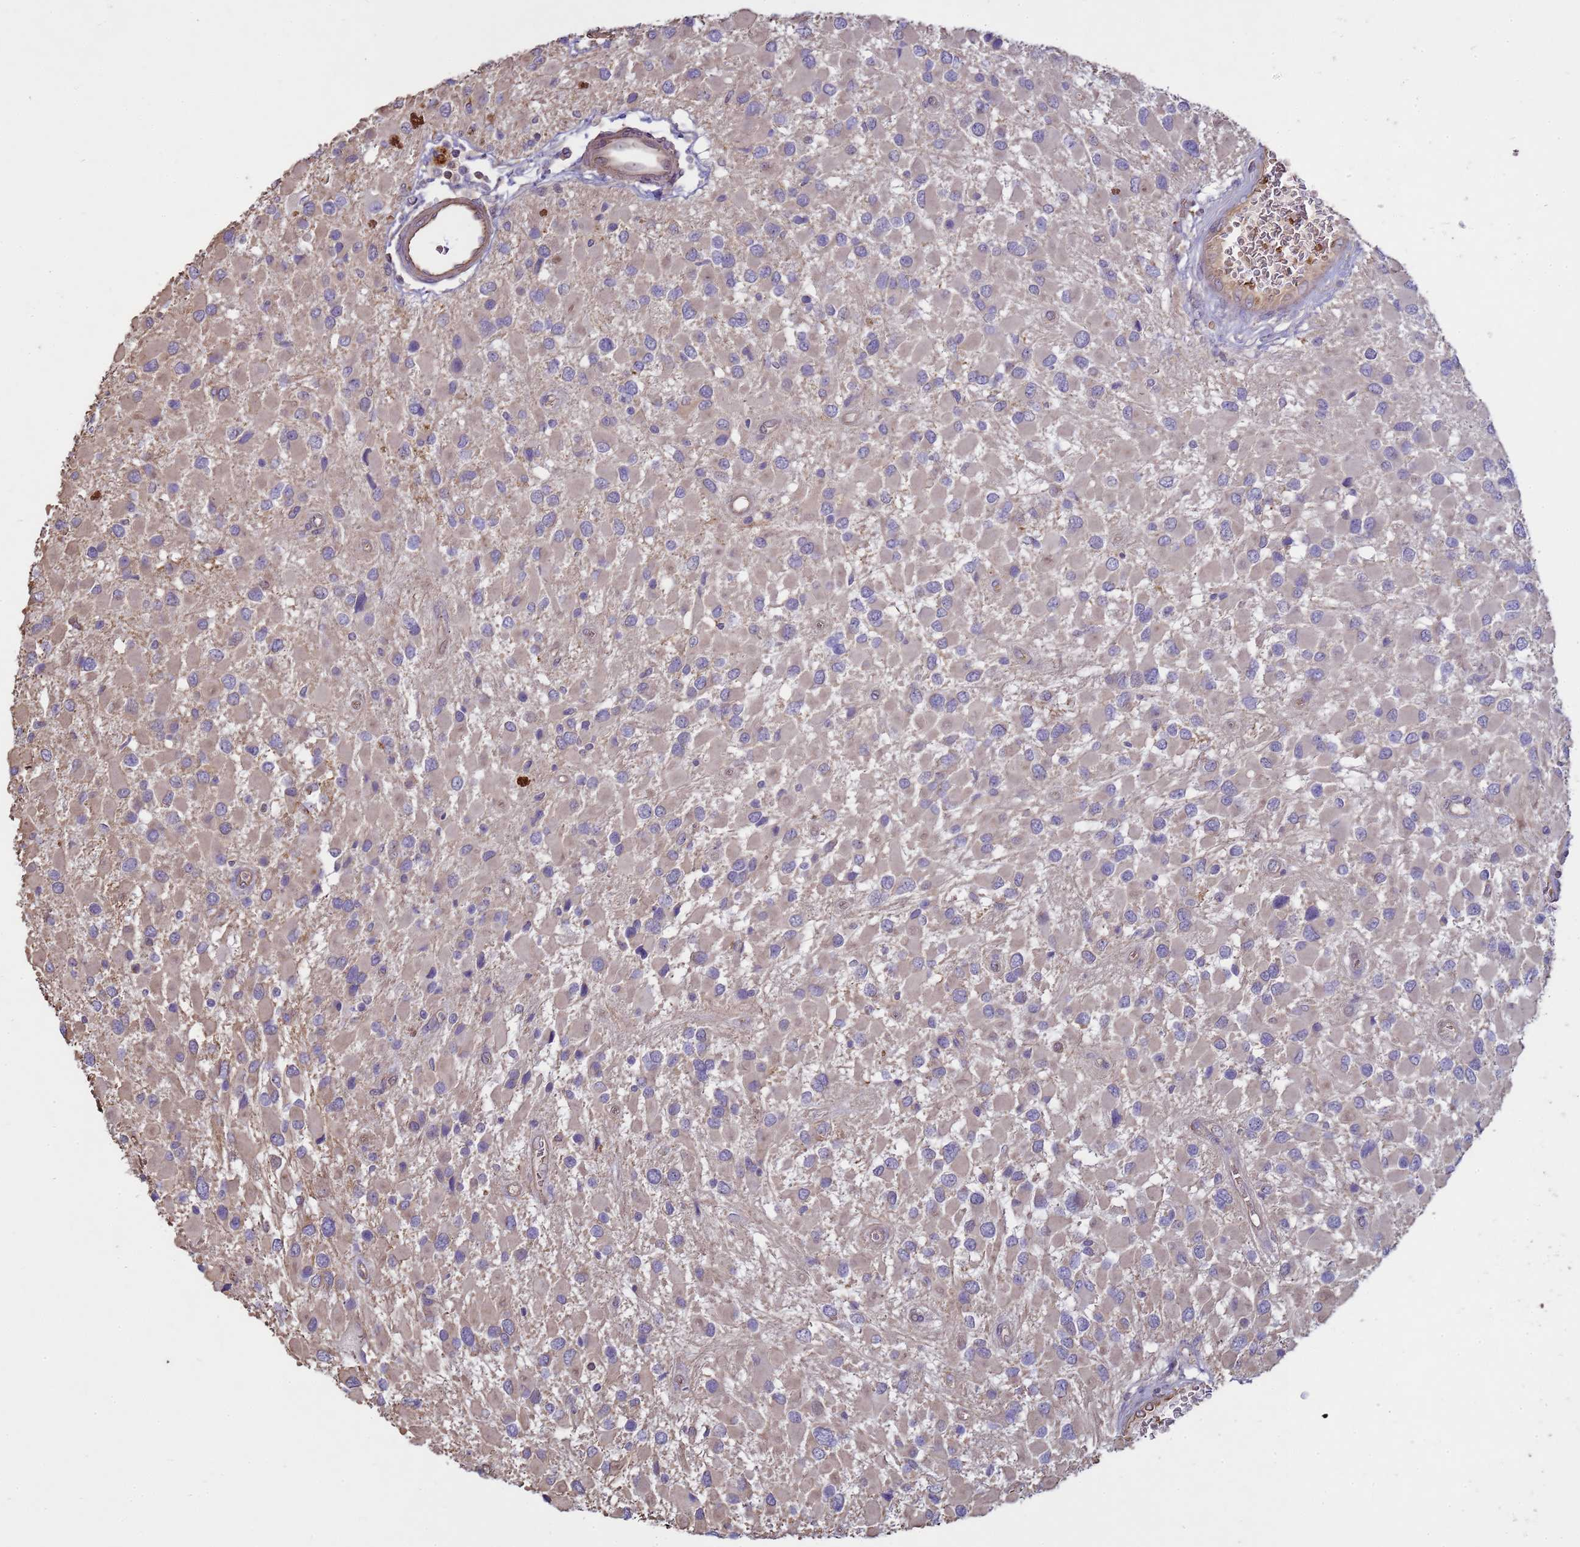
{"staining": {"intensity": "negative", "quantity": "none", "location": "none"}, "tissue": "glioma", "cell_type": "Tumor cells", "image_type": "cancer", "snomed": [{"axis": "morphology", "description": "Glioma, malignant, High grade"}, {"axis": "topography", "description": "Brain"}], "caption": "A histopathology image of malignant glioma (high-grade) stained for a protein reveals no brown staining in tumor cells. (DAB (3,3'-diaminobenzidine) IHC visualized using brightfield microscopy, high magnification).", "gene": "SGIP1", "patient": {"sex": "male", "age": 53}}